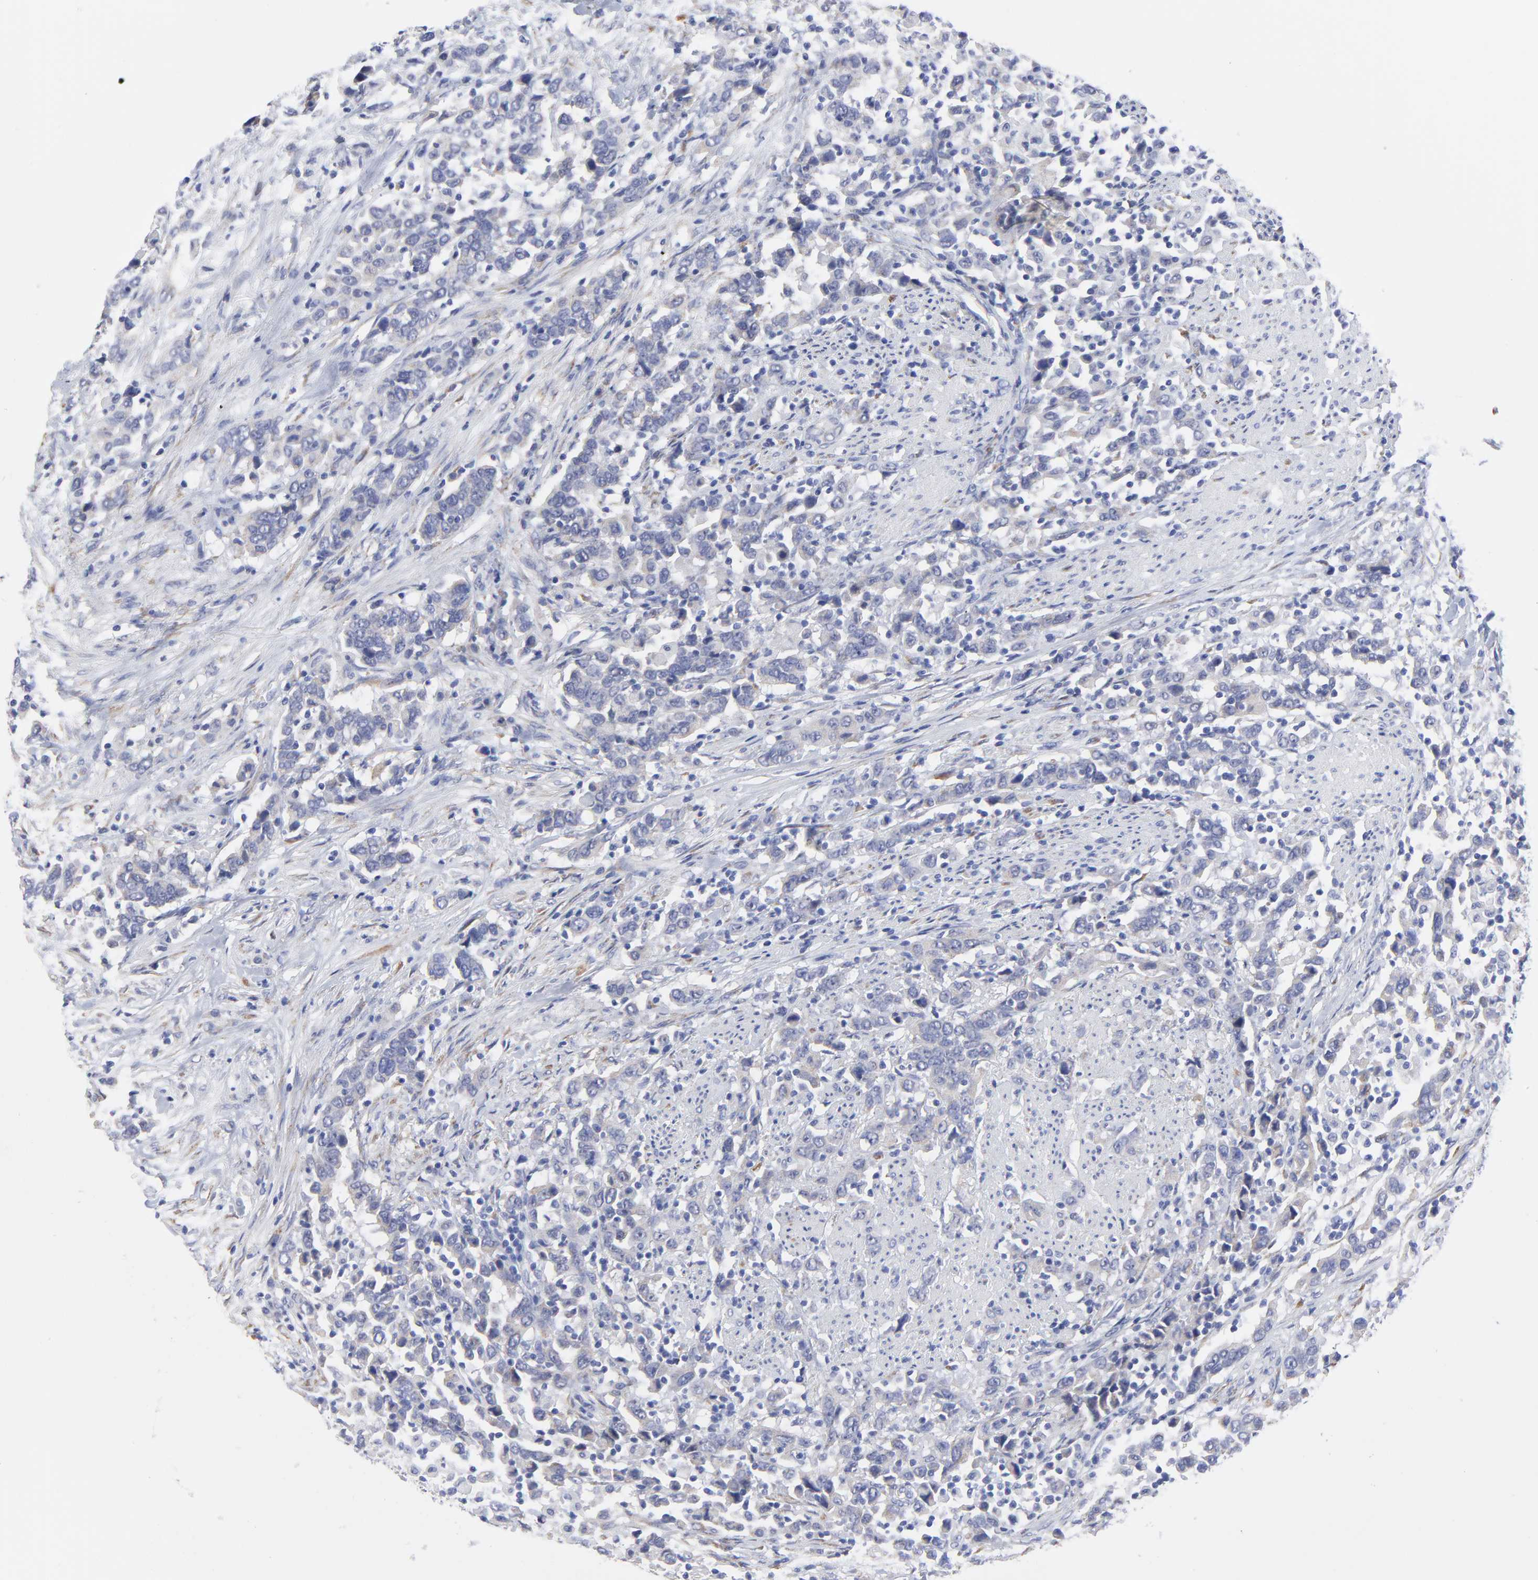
{"staining": {"intensity": "weak", "quantity": "<25%", "location": "cytoplasmic/membranous"}, "tissue": "urothelial cancer", "cell_type": "Tumor cells", "image_type": "cancer", "snomed": [{"axis": "morphology", "description": "Urothelial carcinoma, High grade"}, {"axis": "topography", "description": "Urinary bladder"}], "caption": "Urothelial cancer stained for a protein using immunohistochemistry demonstrates no staining tumor cells.", "gene": "DUSP9", "patient": {"sex": "male", "age": 61}}